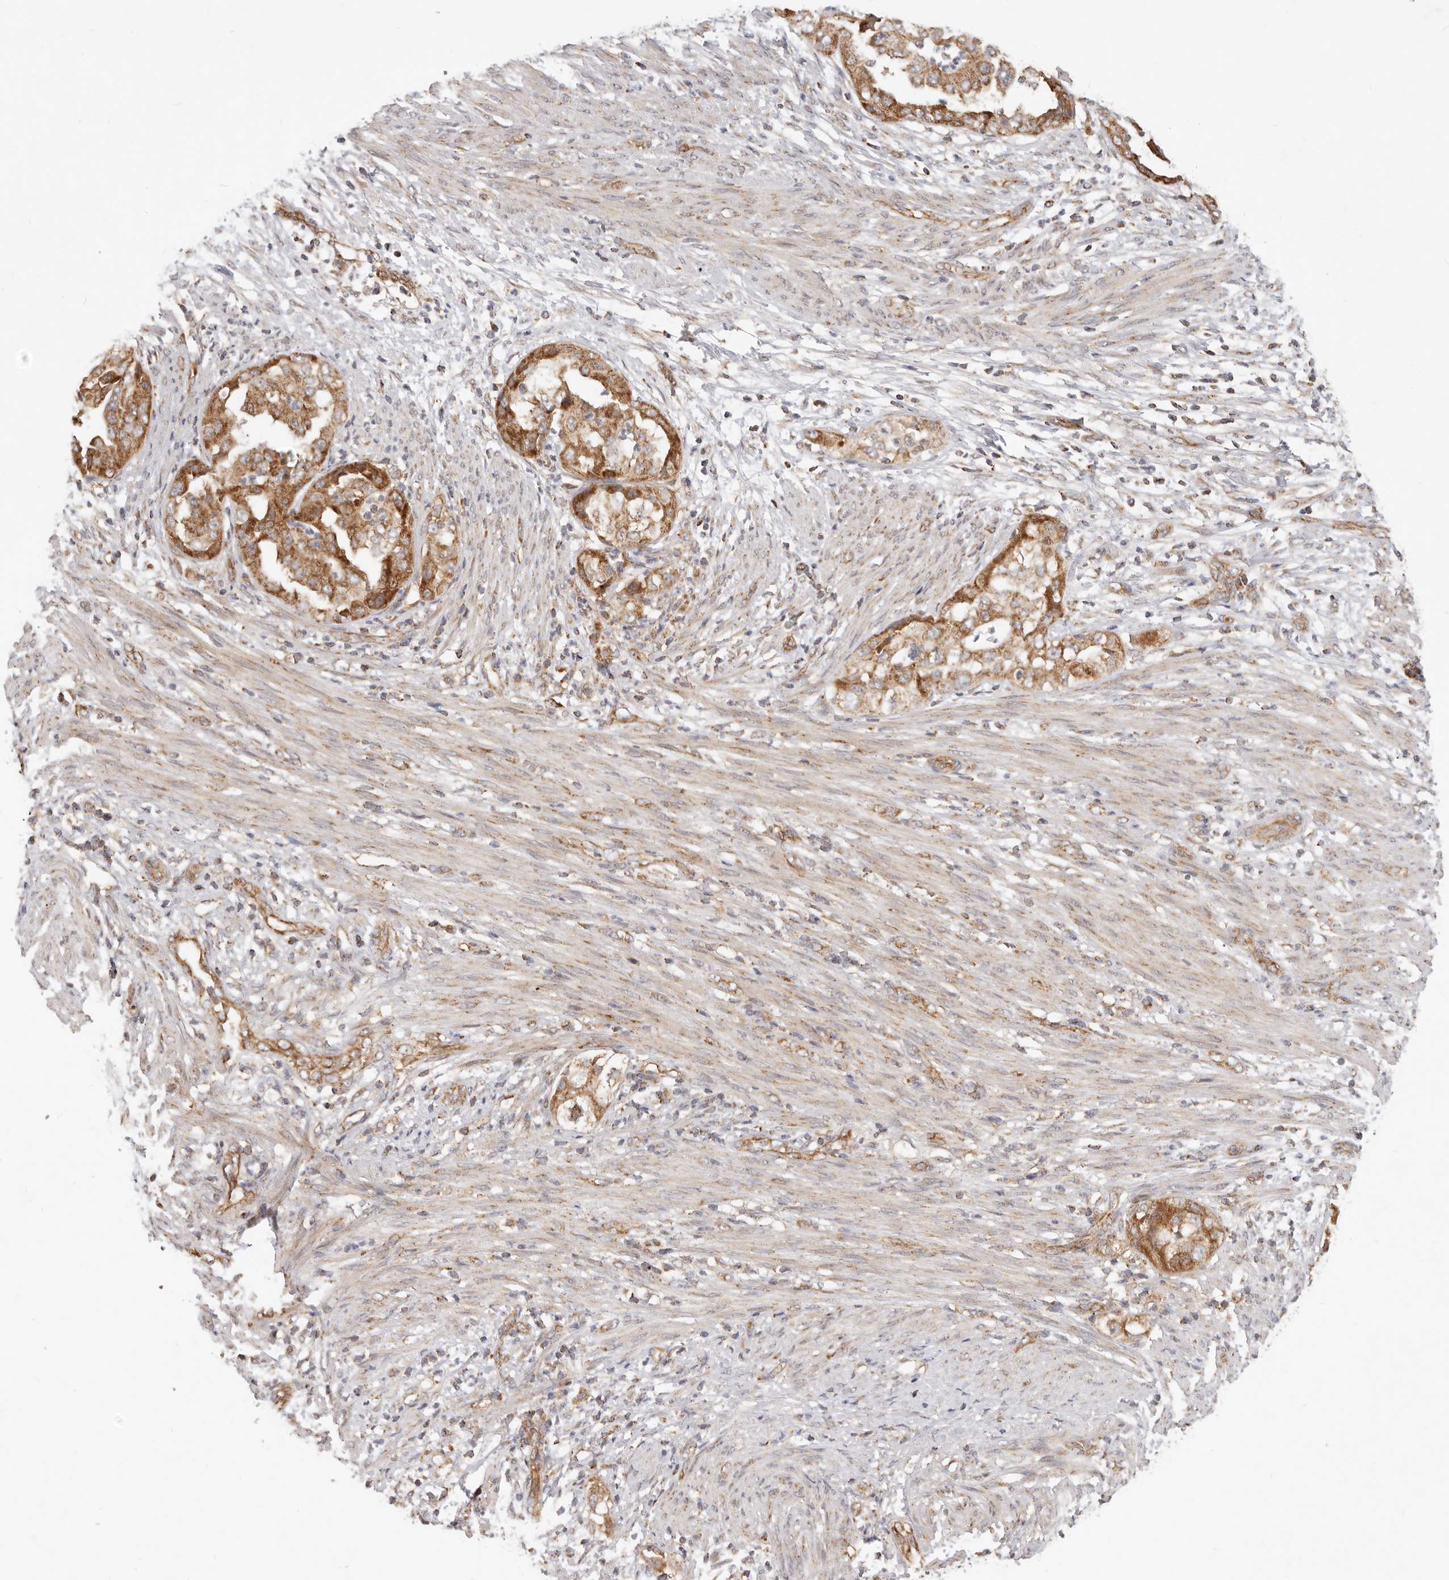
{"staining": {"intensity": "strong", "quantity": ">75%", "location": "cytoplasmic/membranous"}, "tissue": "endometrial cancer", "cell_type": "Tumor cells", "image_type": "cancer", "snomed": [{"axis": "morphology", "description": "Adenocarcinoma, NOS"}, {"axis": "topography", "description": "Endometrium"}], "caption": "The photomicrograph exhibits staining of endometrial adenocarcinoma, revealing strong cytoplasmic/membranous protein staining (brown color) within tumor cells. (Brightfield microscopy of DAB IHC at high magnification).", "gene": "USP49", "patient": {"sex": "female", "age": 85}}